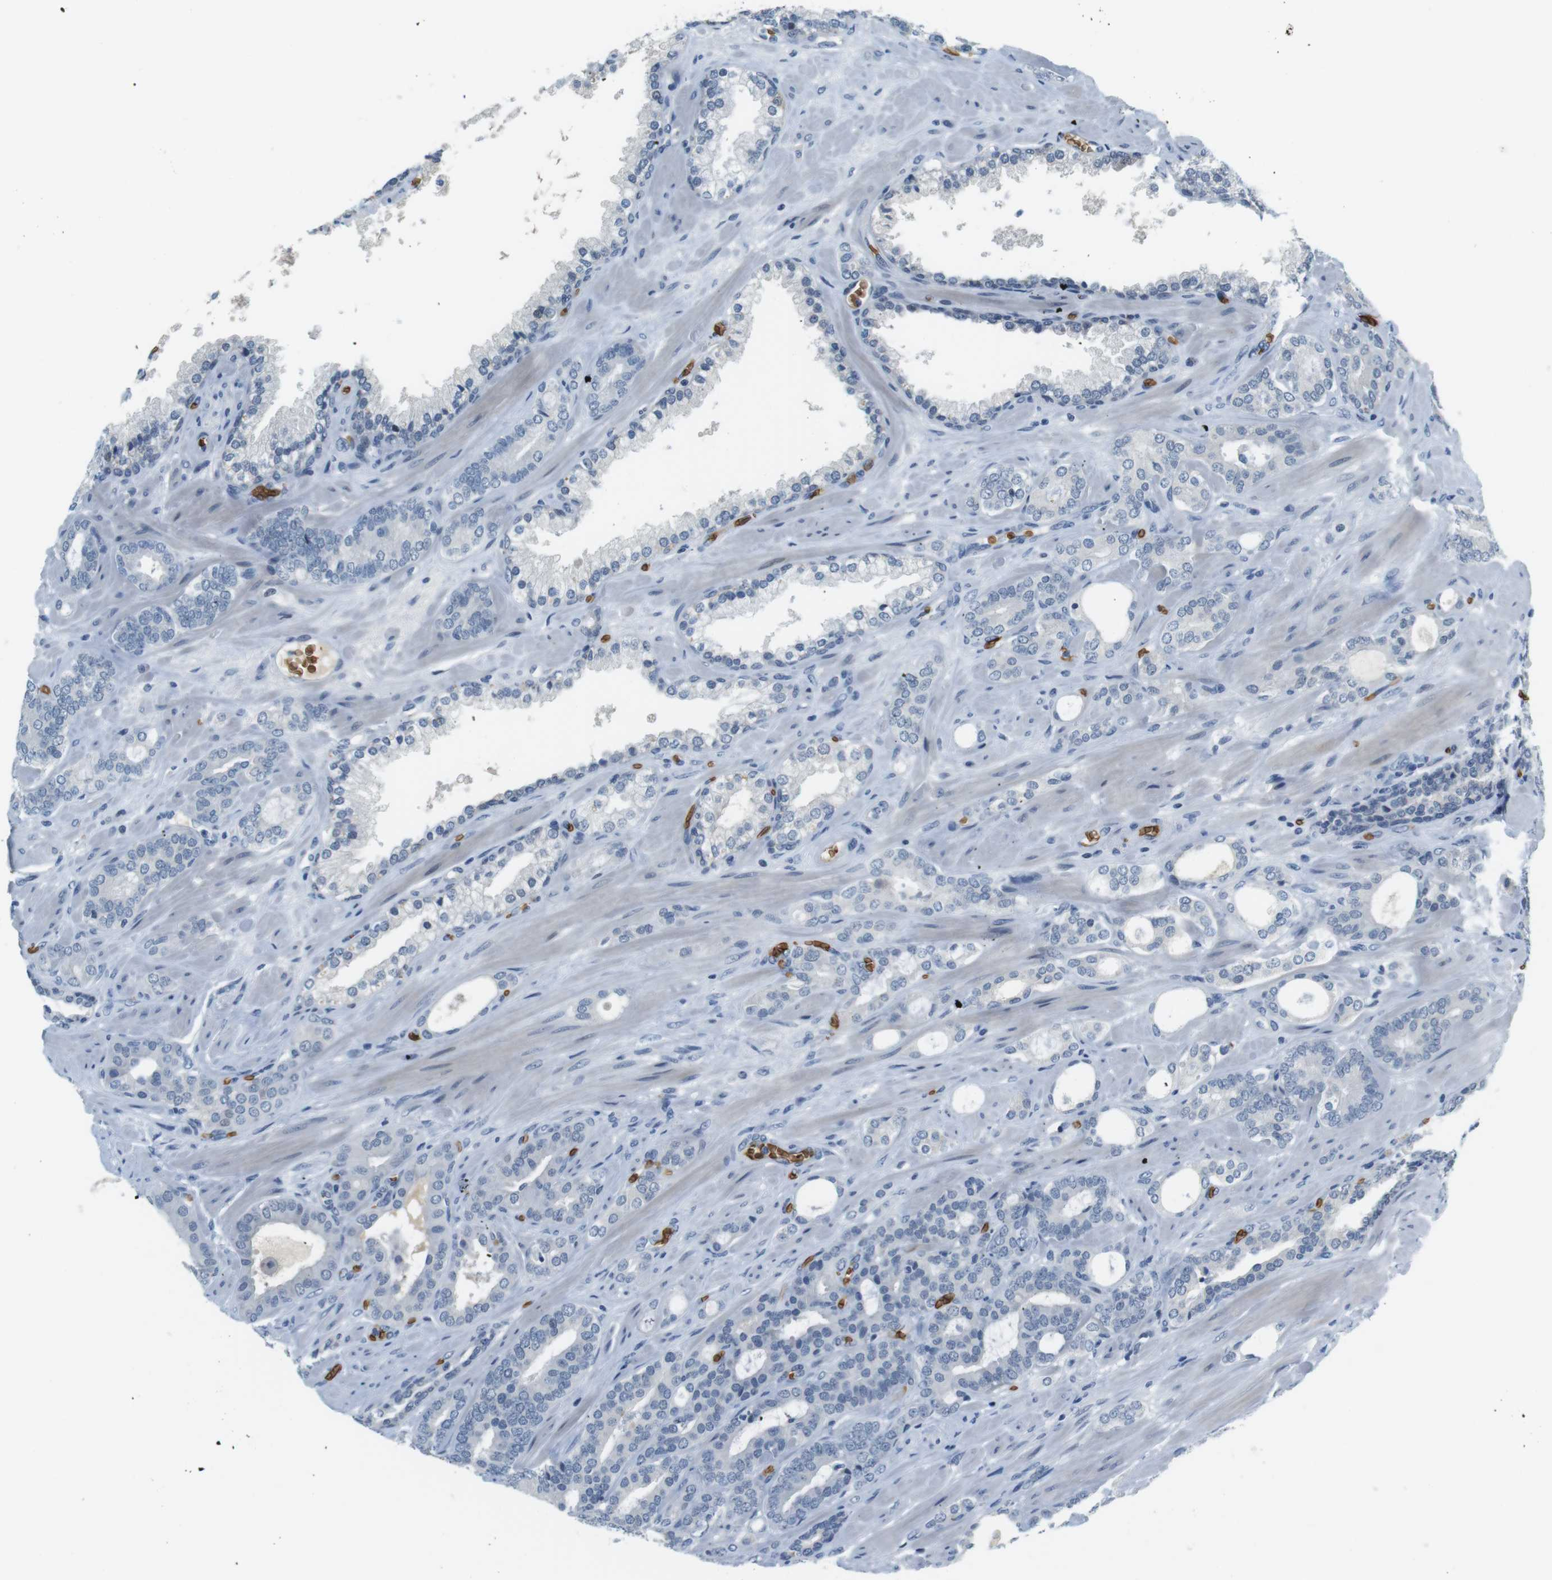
{"staining": {"intensity": "negative", "quantity": "none", "location": "none"}, "tissue": "prostate cancer", "cell_type": "Tumor cells", "image_type": "cancer", "snomed": [{"axis": "morphology", "description": "Adenocarcinoma, Low grade"}, {"axis": "topography", "description": "Prostate"}], "caption": "DAB (3,3'-diaminobenzidine) immunohistochemical staining of human prostate low-grade adenocarcinoma demonstrates no significant staining in tumor cells. Brightfield microscopy of immunohistochemistry (IHC) stained with DAB (brown) and hematoxylin (blue), captured at high magnification.", "gene": "SLC4A1", "patient": {"sex": "male", "age": 63}}